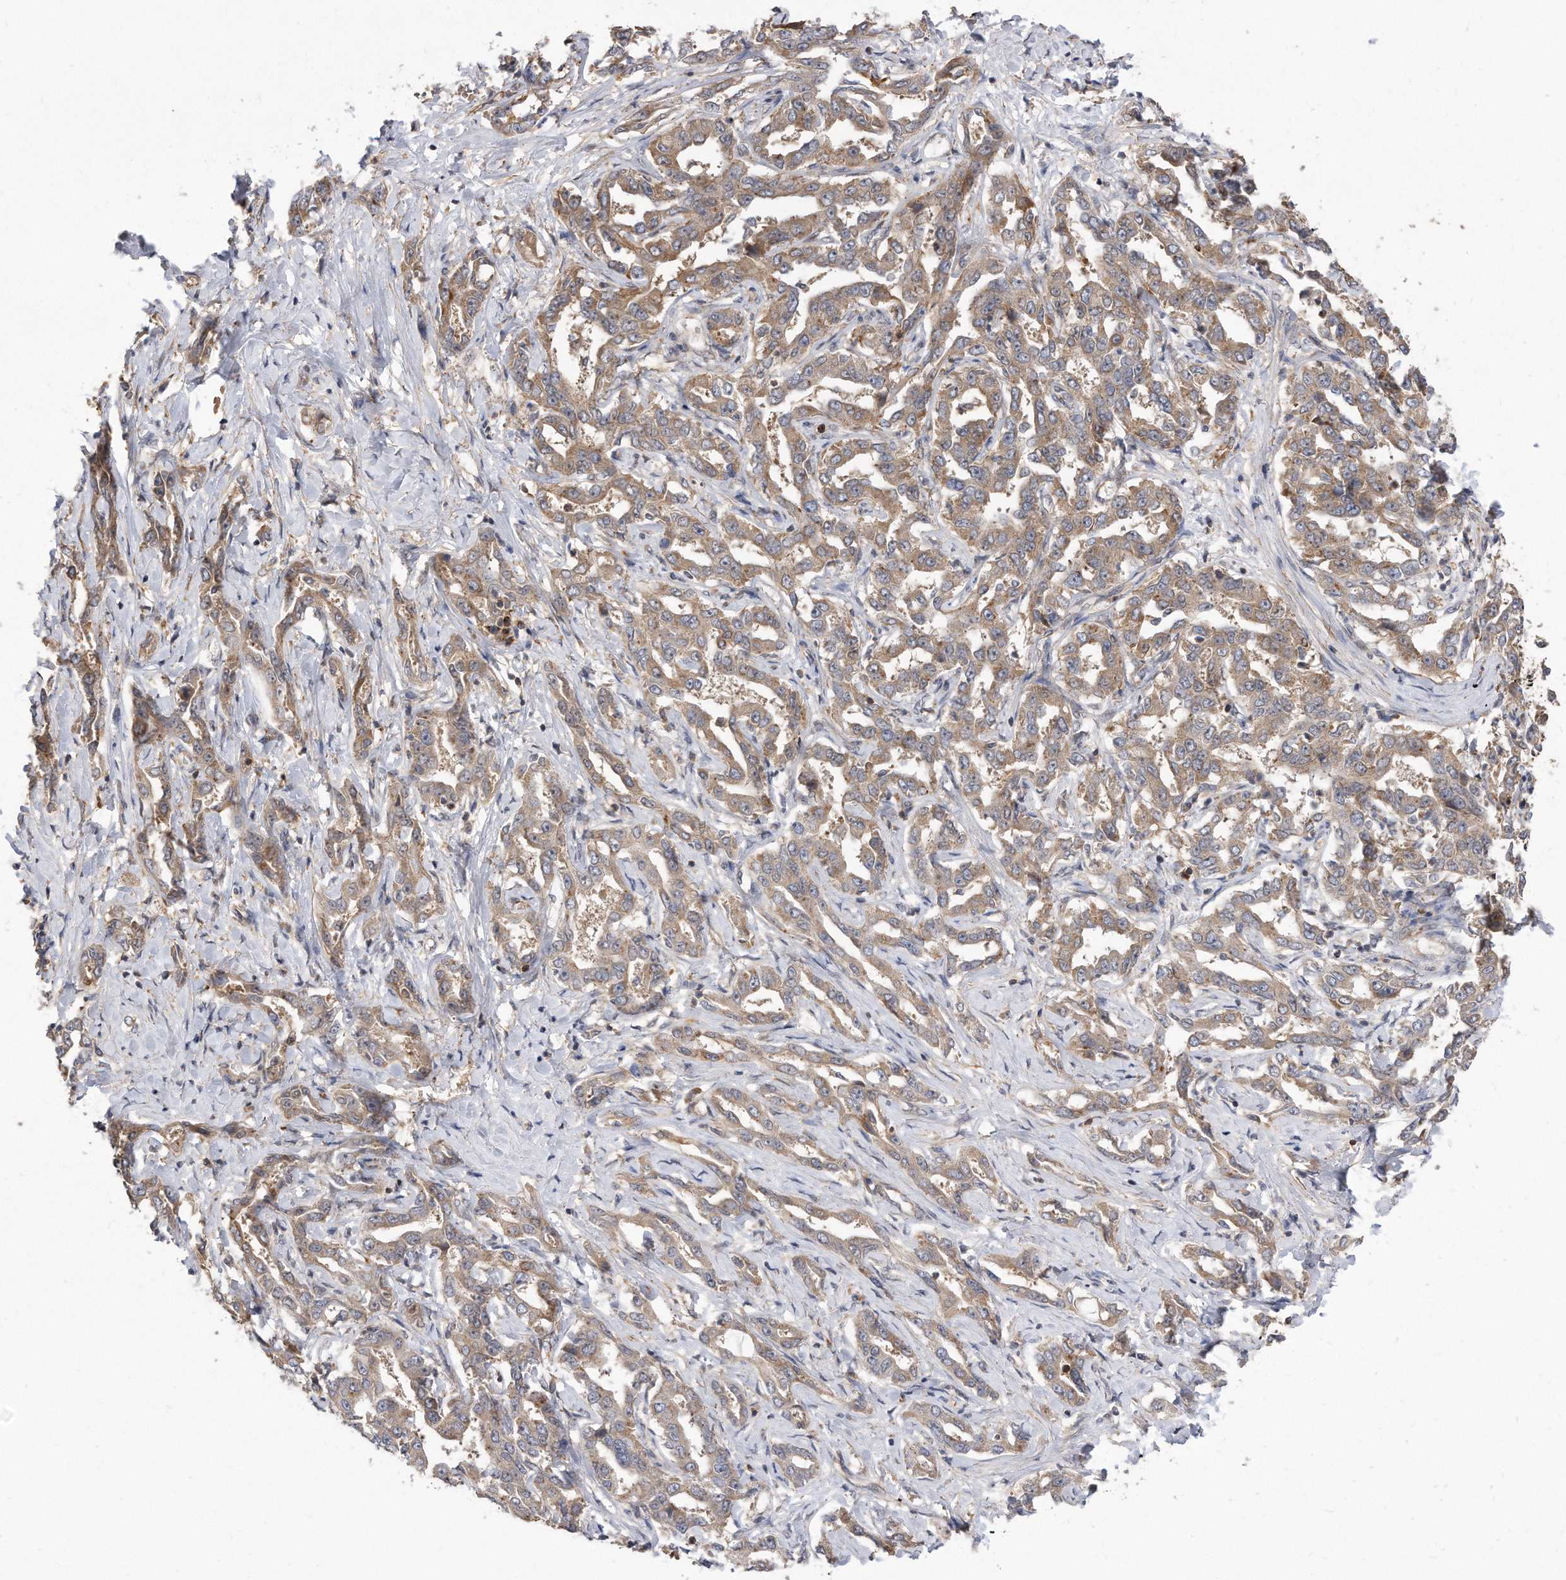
{"staining": {"intensity": "weak", "quantity": ">75%", "location": "cytoplasmic/membranous"}, "tissue": "liver cancer", "cell_type": "Tumor cells", "image_type": "cancer", "snomed": [{"axis": "morphology", "description": "Cholangiocarcinoma"}, {"axis": "topography", "description": "Liver"}], "caption": "IHC micrograph of human liver cholangiocarcinoma stained for a protein (brown), which displays low levels of weak cytoplasmic/membranous expression in approximately >75% of tumor cells.", "gene": "TCP1", "patient": {"sex": "male", "age": 59}}